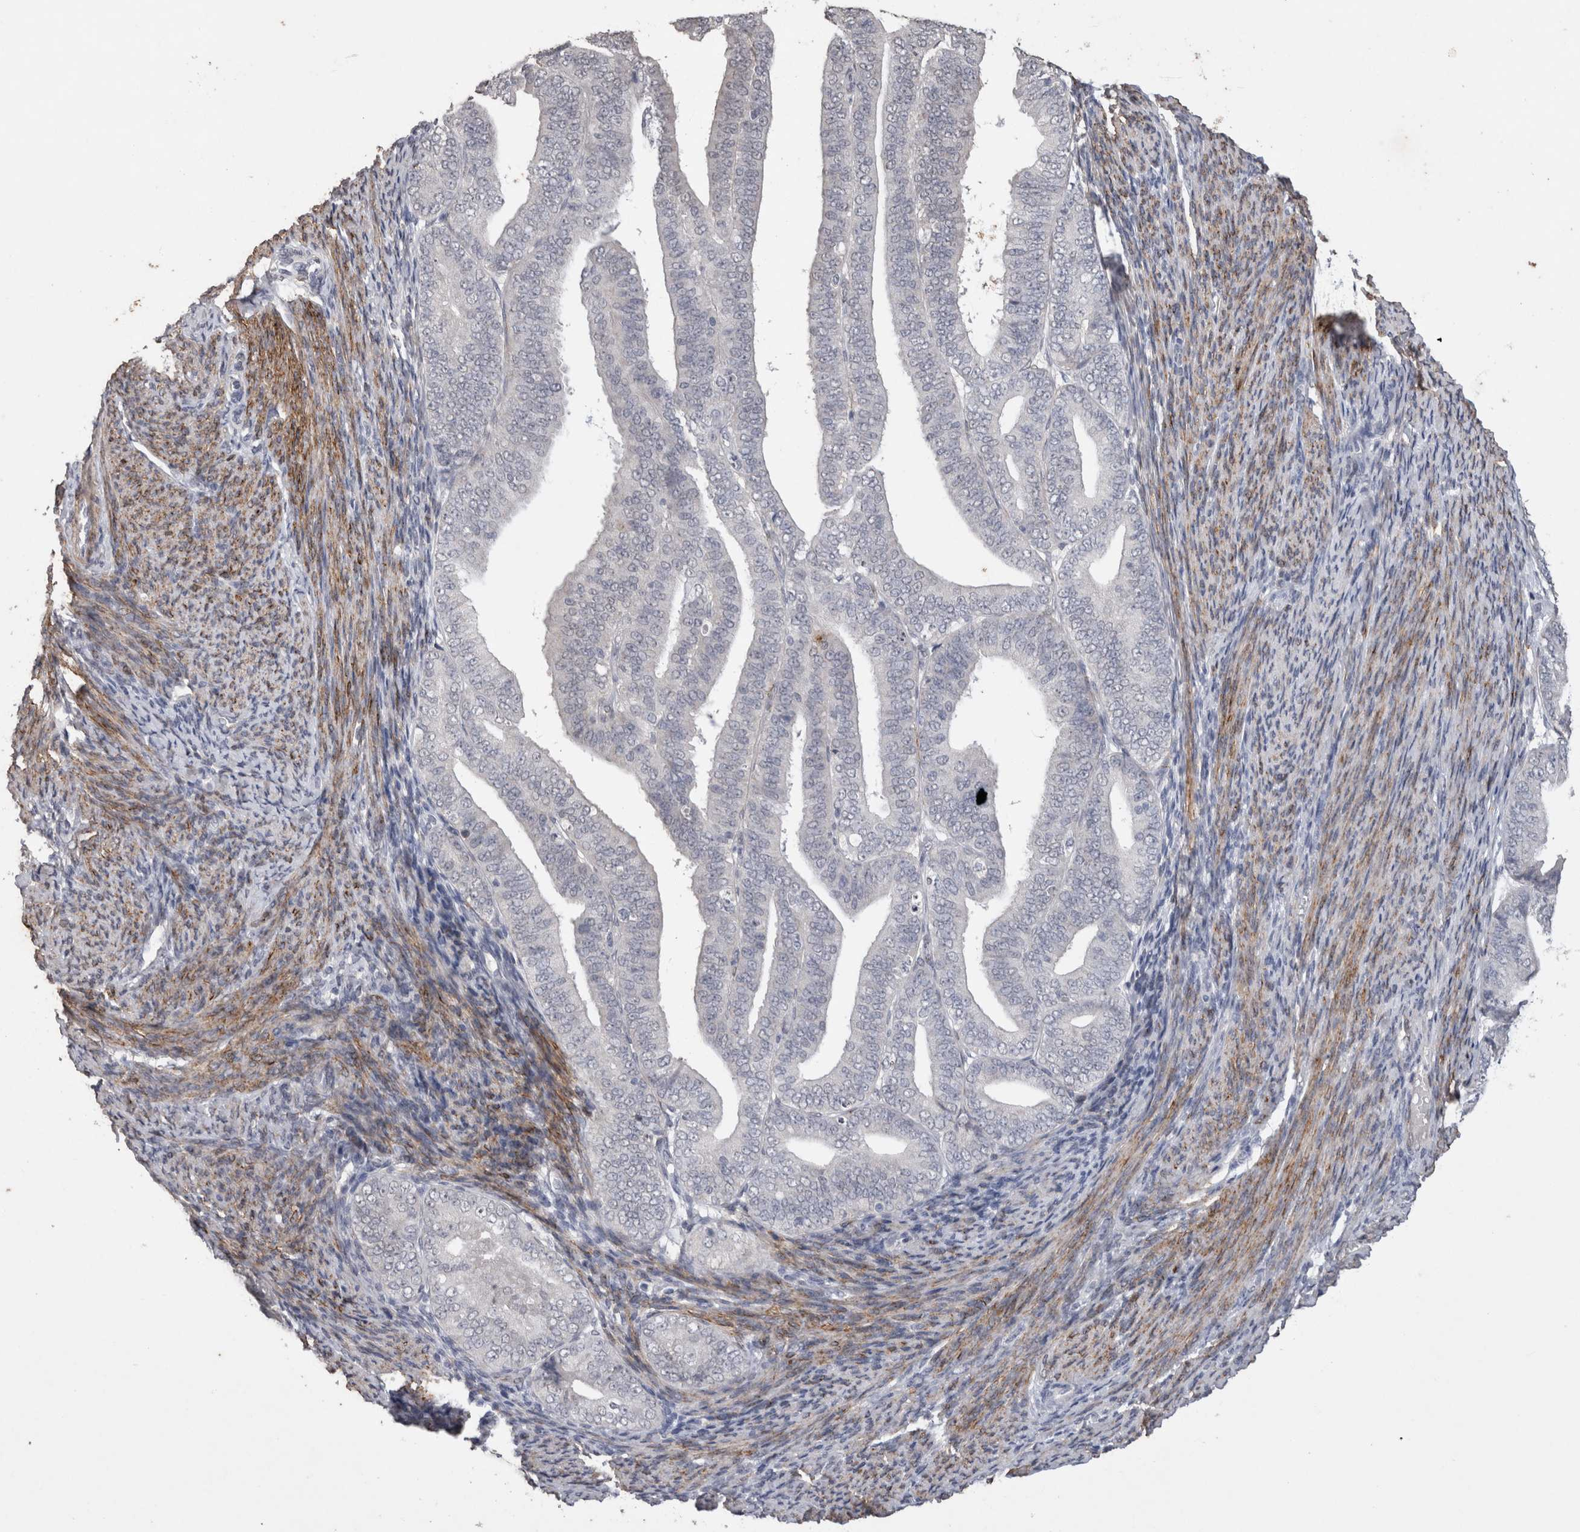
{"staining": {"intensity": "negative", "quantity": "none", "location": "none"}, "tissue": "endometrial cancer", "cell_type": "Tumor cells", "image_type": "cancer", "snomed": [{"axis": "morphology", "description": "Adenocarcinoma, NOS"}, {"axis": "topography", "description": "Endometrium"}], "caption": "This is an immunohistochemistry micrograph of human endometrial adenocarcinoma. There is no expression in tumor cells.", "gene": "CDH13", "patient": {"sex": "female", "age": 63}}